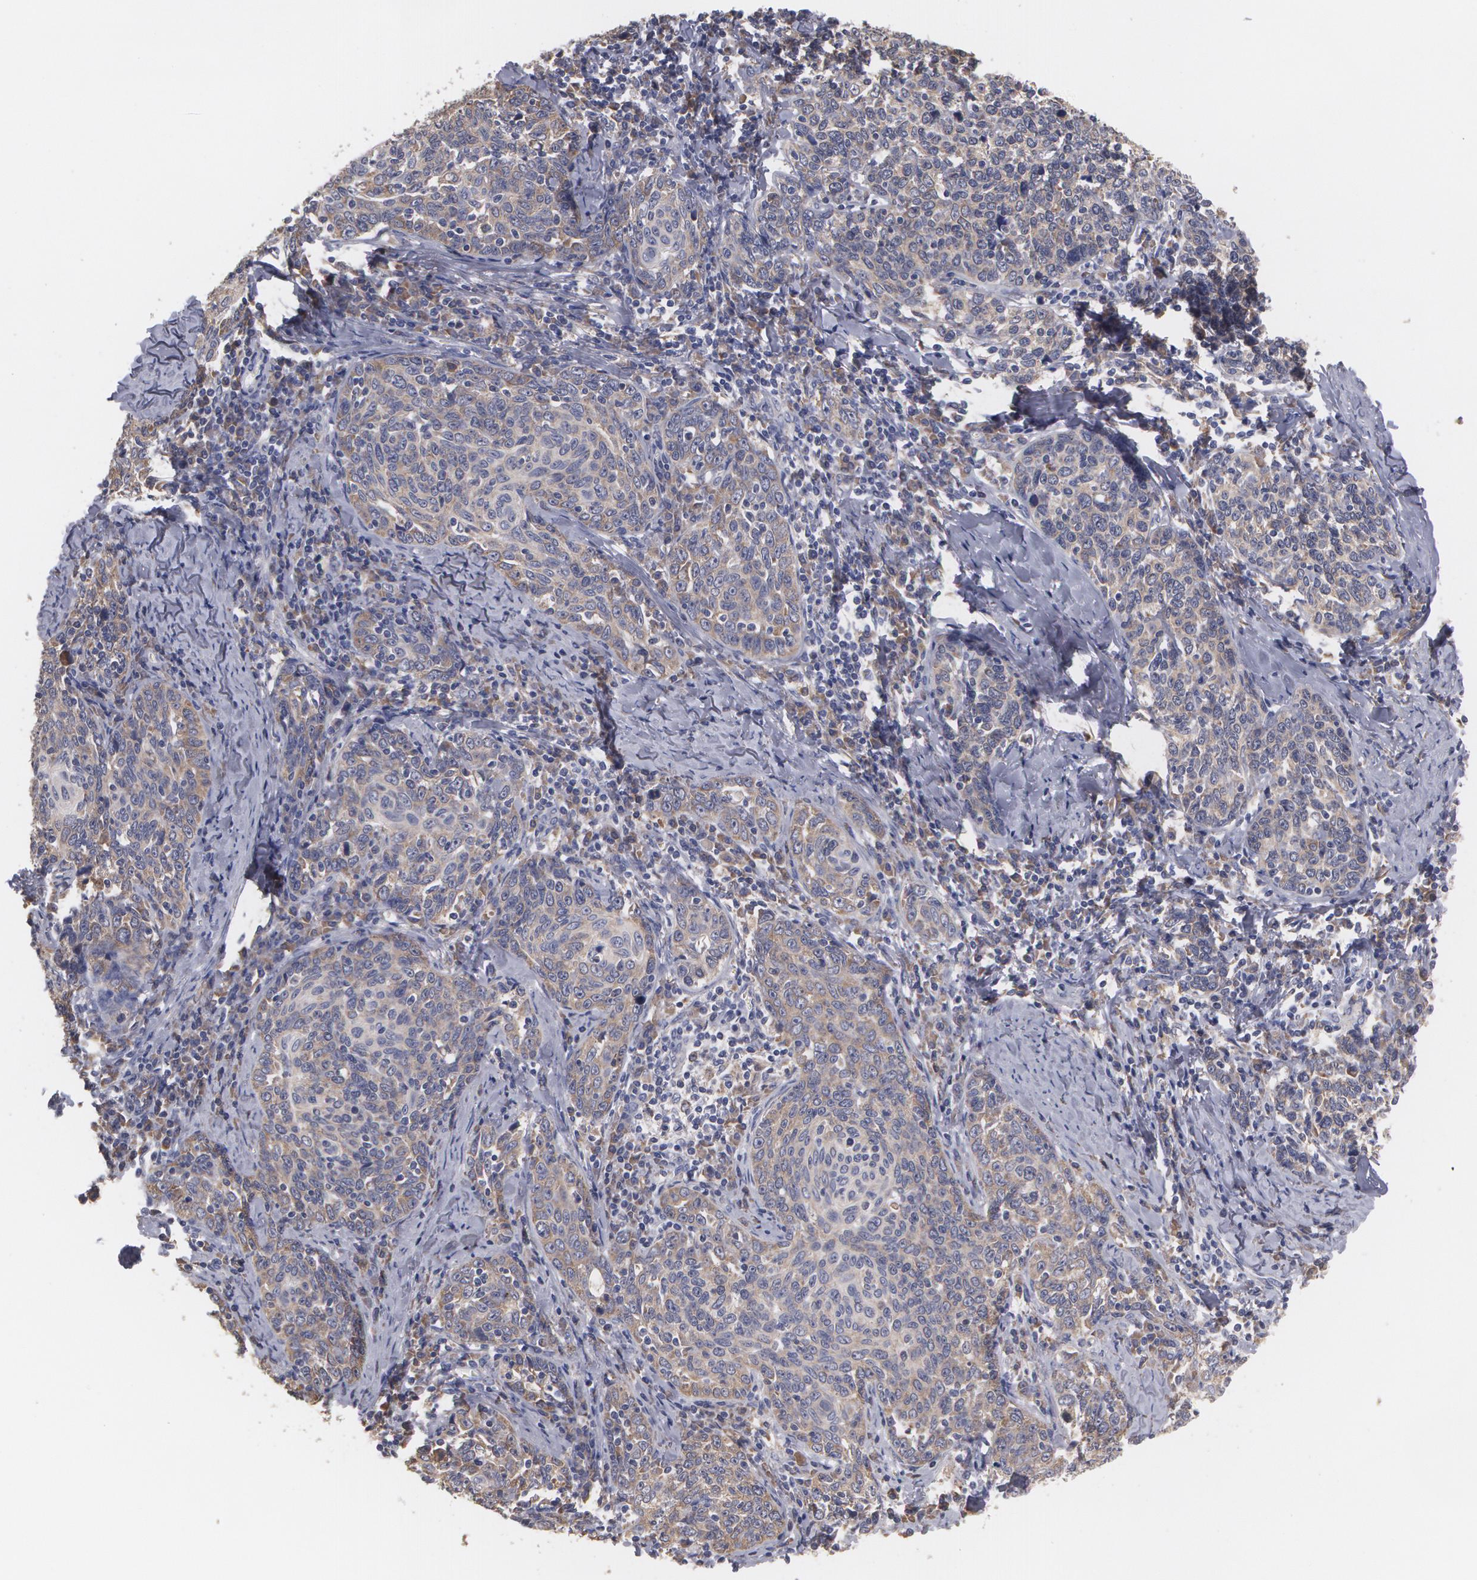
{"staining": {"intensity": "weak", "quantity": ">75%", "location": "cytoplasmic/membranous"}, "tissue": "cervical cancer", "cell_type": "Tumor cells", "image_type": "cancer", "snomed": [{"axis": "morphology", "description": "Squamous cell carcinoma, NOS"}, {"axis": "topography", "description": "Cervix"}], "caption": "IHC histopathology image of human squamous cell carcinoma (cervical) stained for a protein (brown), which demonstrates low levels of weak cytoplasmic/membranous staining in approximately >75% of tumor cells.", "gene": "MTHFD1", "patient": {"sex": "female", "age": 41}}